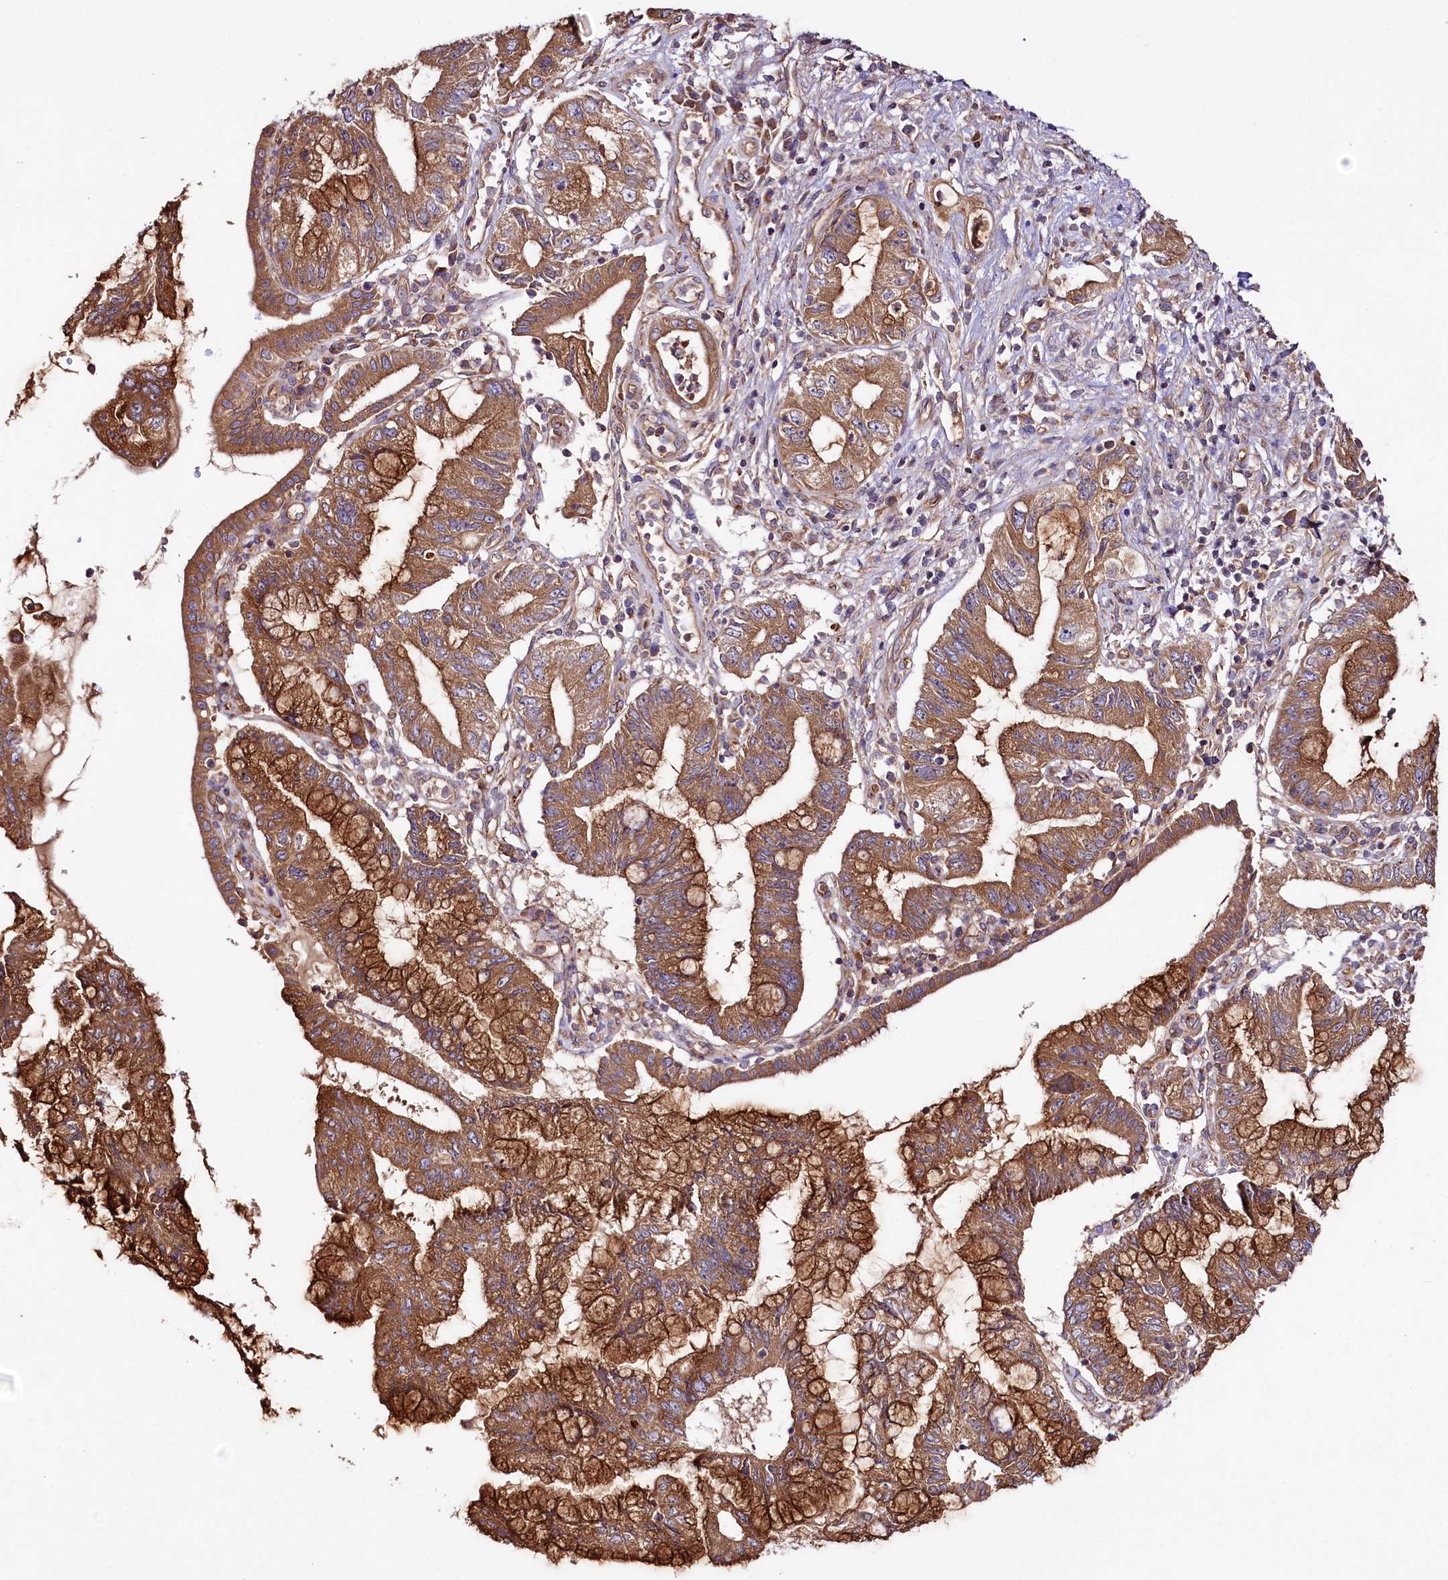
{"staining": {"intensity": "moderate", "quantity": ">75%", "location": "cytoplasmic/membranous"}, "tissue": "pancreatic cancer", "cell_type": "Tumor cells", "image_type": "cancer", "snomed": [{"axis": "morphology", "description": "Adenocarcinoma, NOS"}, {"axis": "topography", "description": "Pancreas"}], "caption": "Protein positivity by immunohistochemistry (IHC) displays moderate cytoplasmic/membranous positivity in about >75% of tumor cells in pancreatic cancer.", "gene": "CEP295", "patient": {"sex": "female", "age": 73}}